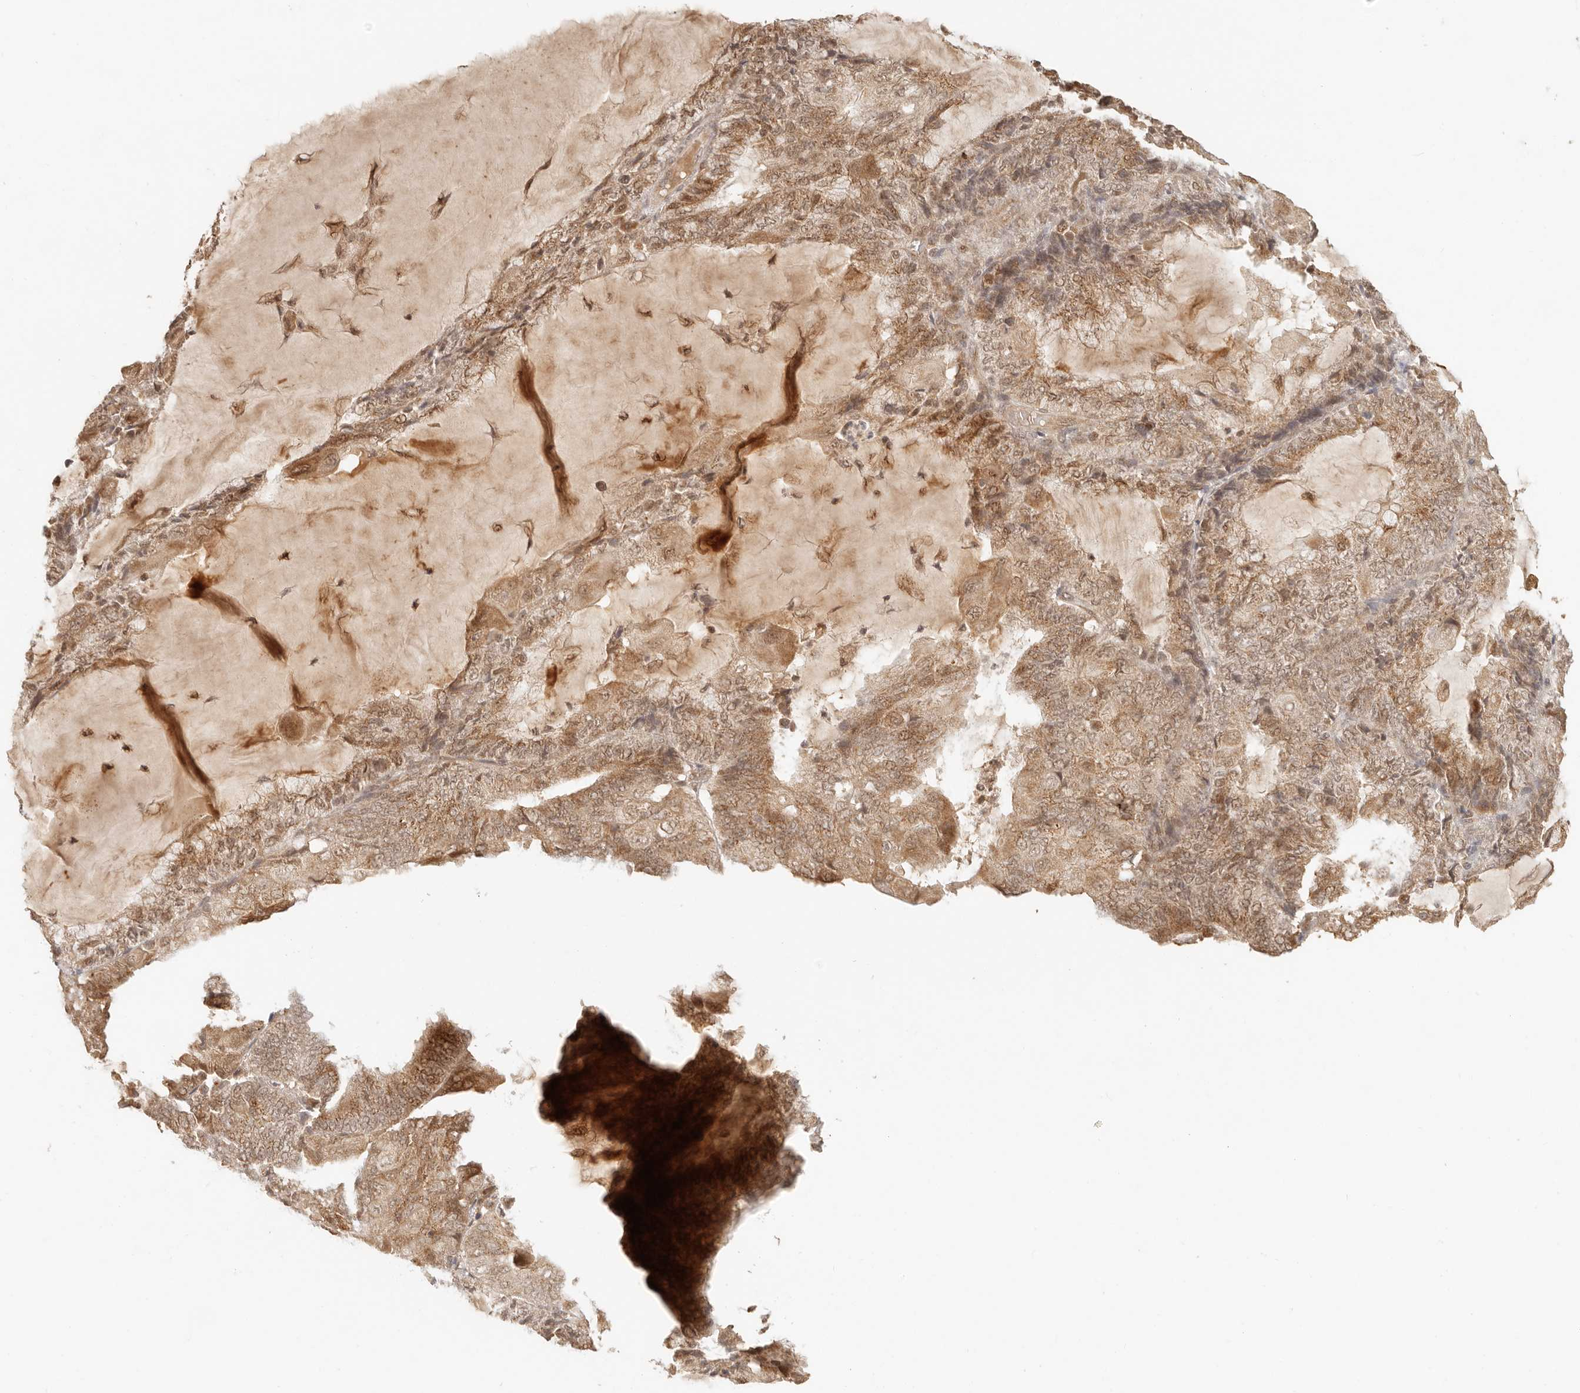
{"staining": {"intensity": "moderate", "quantity": ">75%", "location": "cytoplasmic/membranous,nuclear"}, "tissue": "endometrial cancer", "cell_type": "Tumor cells", "image_type": "cancer", "snomed": [{"axis": "morphology", "description": "Adenocarcinoma, NOS"}, {"axis": "topography", "description": "Endometrium"}], "caption": "Brown immunohistochemical staining in human endometrial cancer reveals moderate cytoplasmic/membranous and nuclear staining in about >75% of tumor cells.", "gene": "INTS11", "patient": {"sex": "female", "age": 81}}